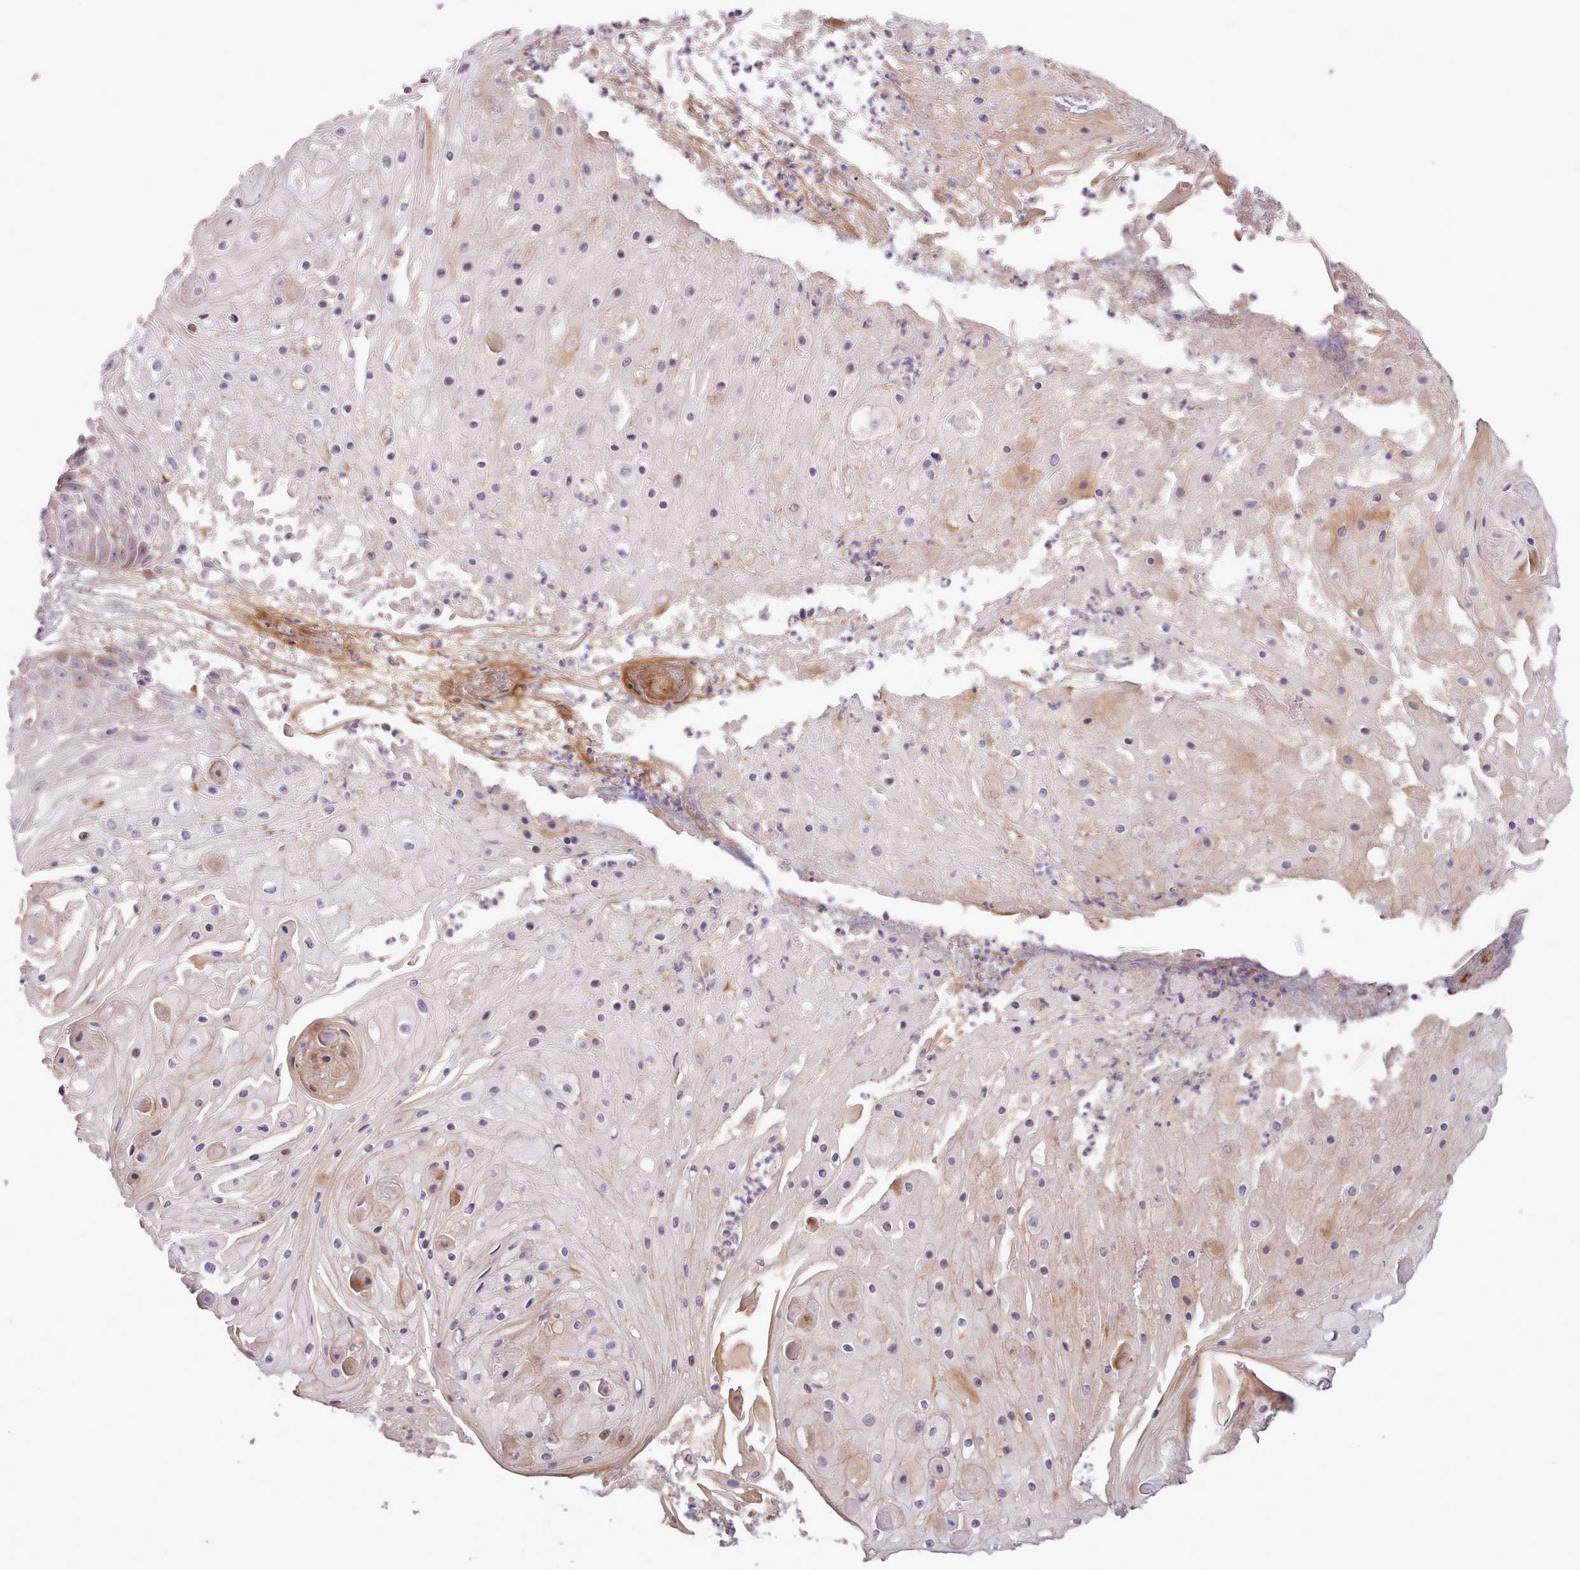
{"staining": {"intensity": "negative", "quantity": "none", "location": "none"}, "tissue": "skin cancer", "cell_type": "Tumor cells", "image_type": "cancer", "snomed": [{"axis": "morphology", "description": "Squamous cell carcinoma, NOS"}, {"axis": "topography", "description": "Skin"}], "caption": "Skin cancer (squamous cell carcinoma) was stained to show a protein in brown. There is no significant expression in tumor cells.", "gene": "LEFTY2", "patient": {"sex": "male", "age": 70}}